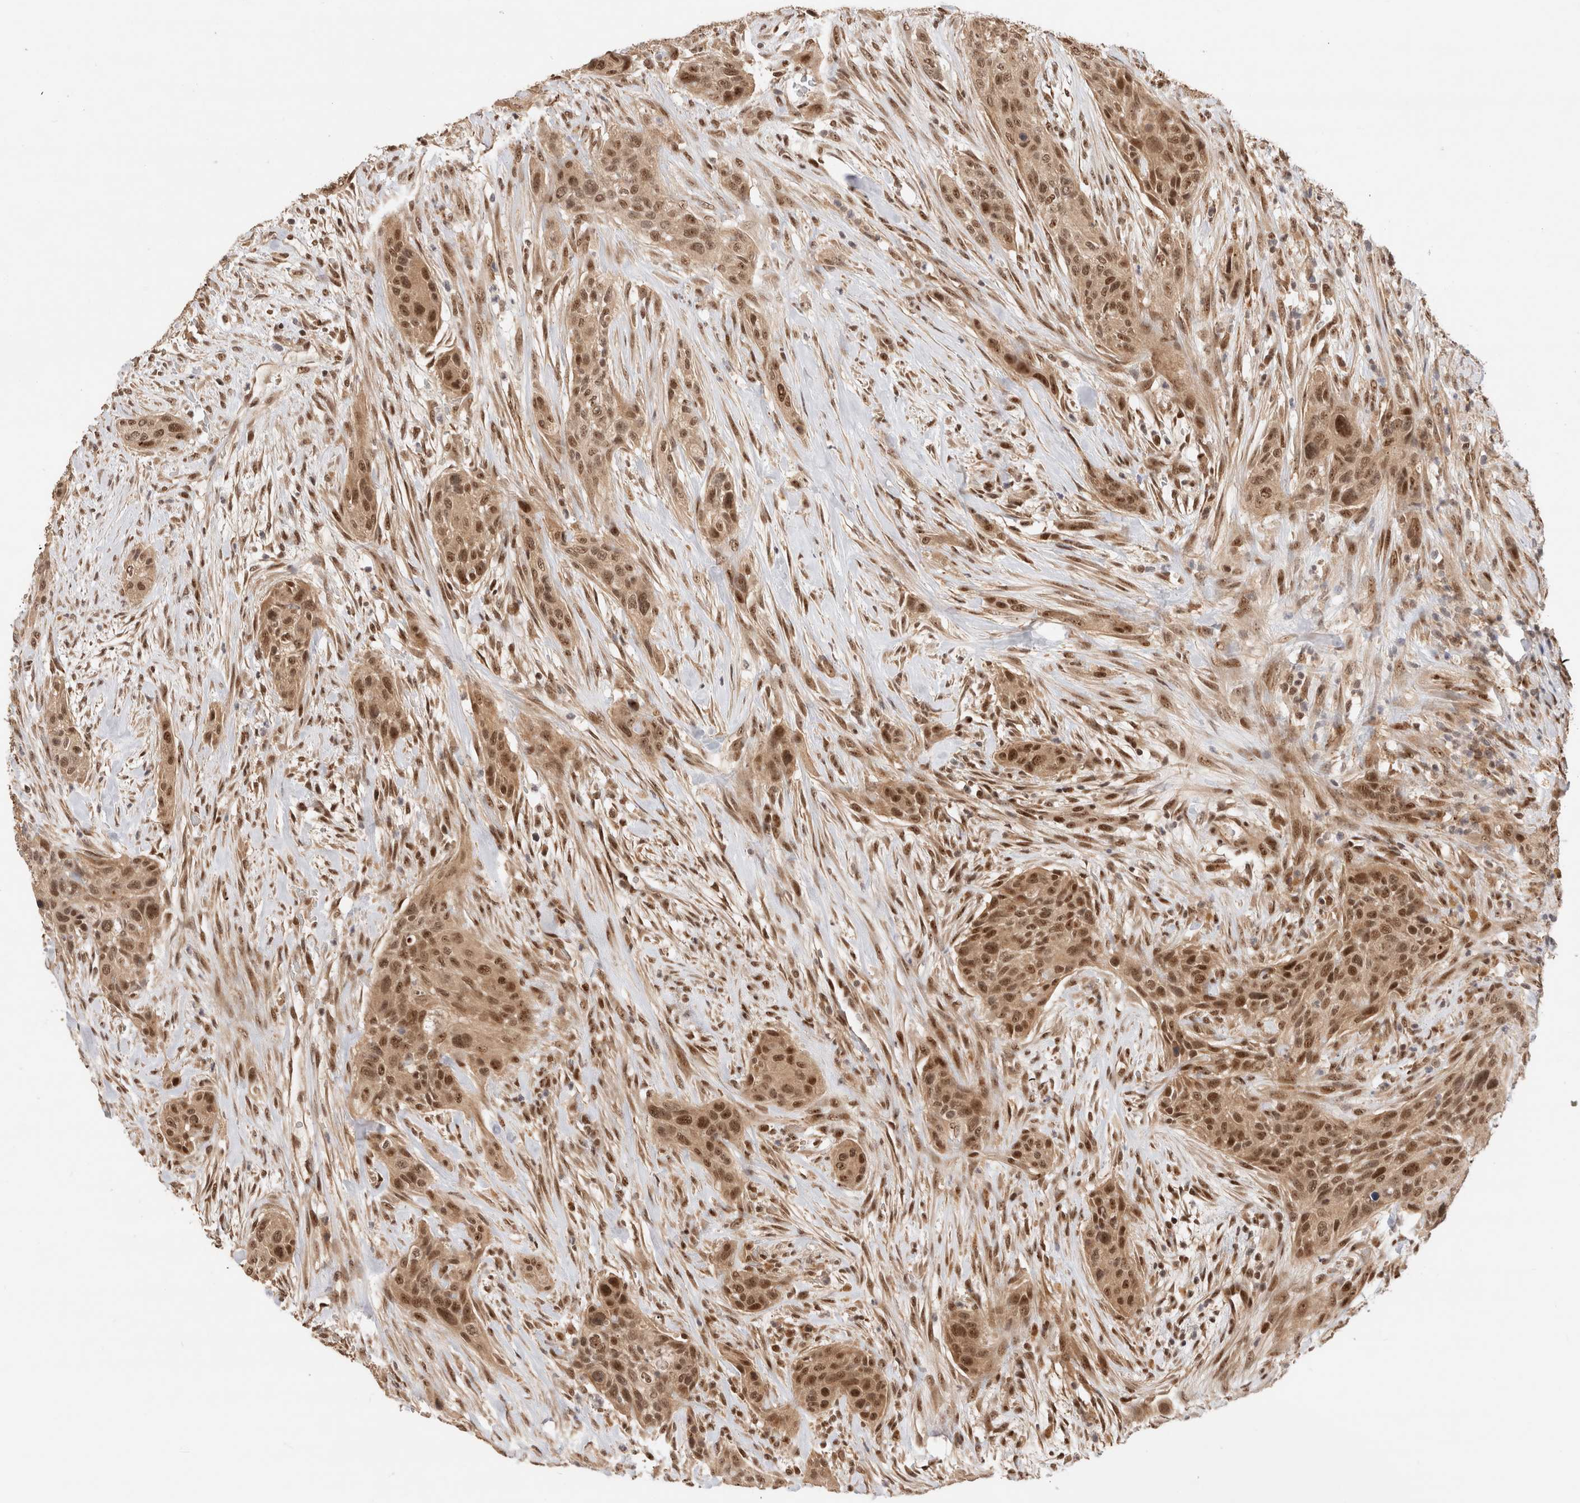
{"staining": {"intensity": "moderate", "quantity": ">75%", "location": "cytoplasmic/membranous,nuclear"}, "tissue": "urothelial cancer", "cell_type": "Tumor cells", "image_type": "cancer", "snomed": [{"axis": "morphology", "description": "Urothelial carcinoma, High grade"}, {"axis": "topography", "description": "Urinary bladder"}], "caption": "Tumor cells reveal medium levels of moderate cytoplasmic/membranous and nuclear positivity in approximately >75% of cells in urothelial cancer. The staining was performed using DAB, with brown indicating positive protein expression. Nuclei are stained blue with hematoxylin.", "gene": "MPHOSPH6", "patient": {"sex": "male", "age": 35}}